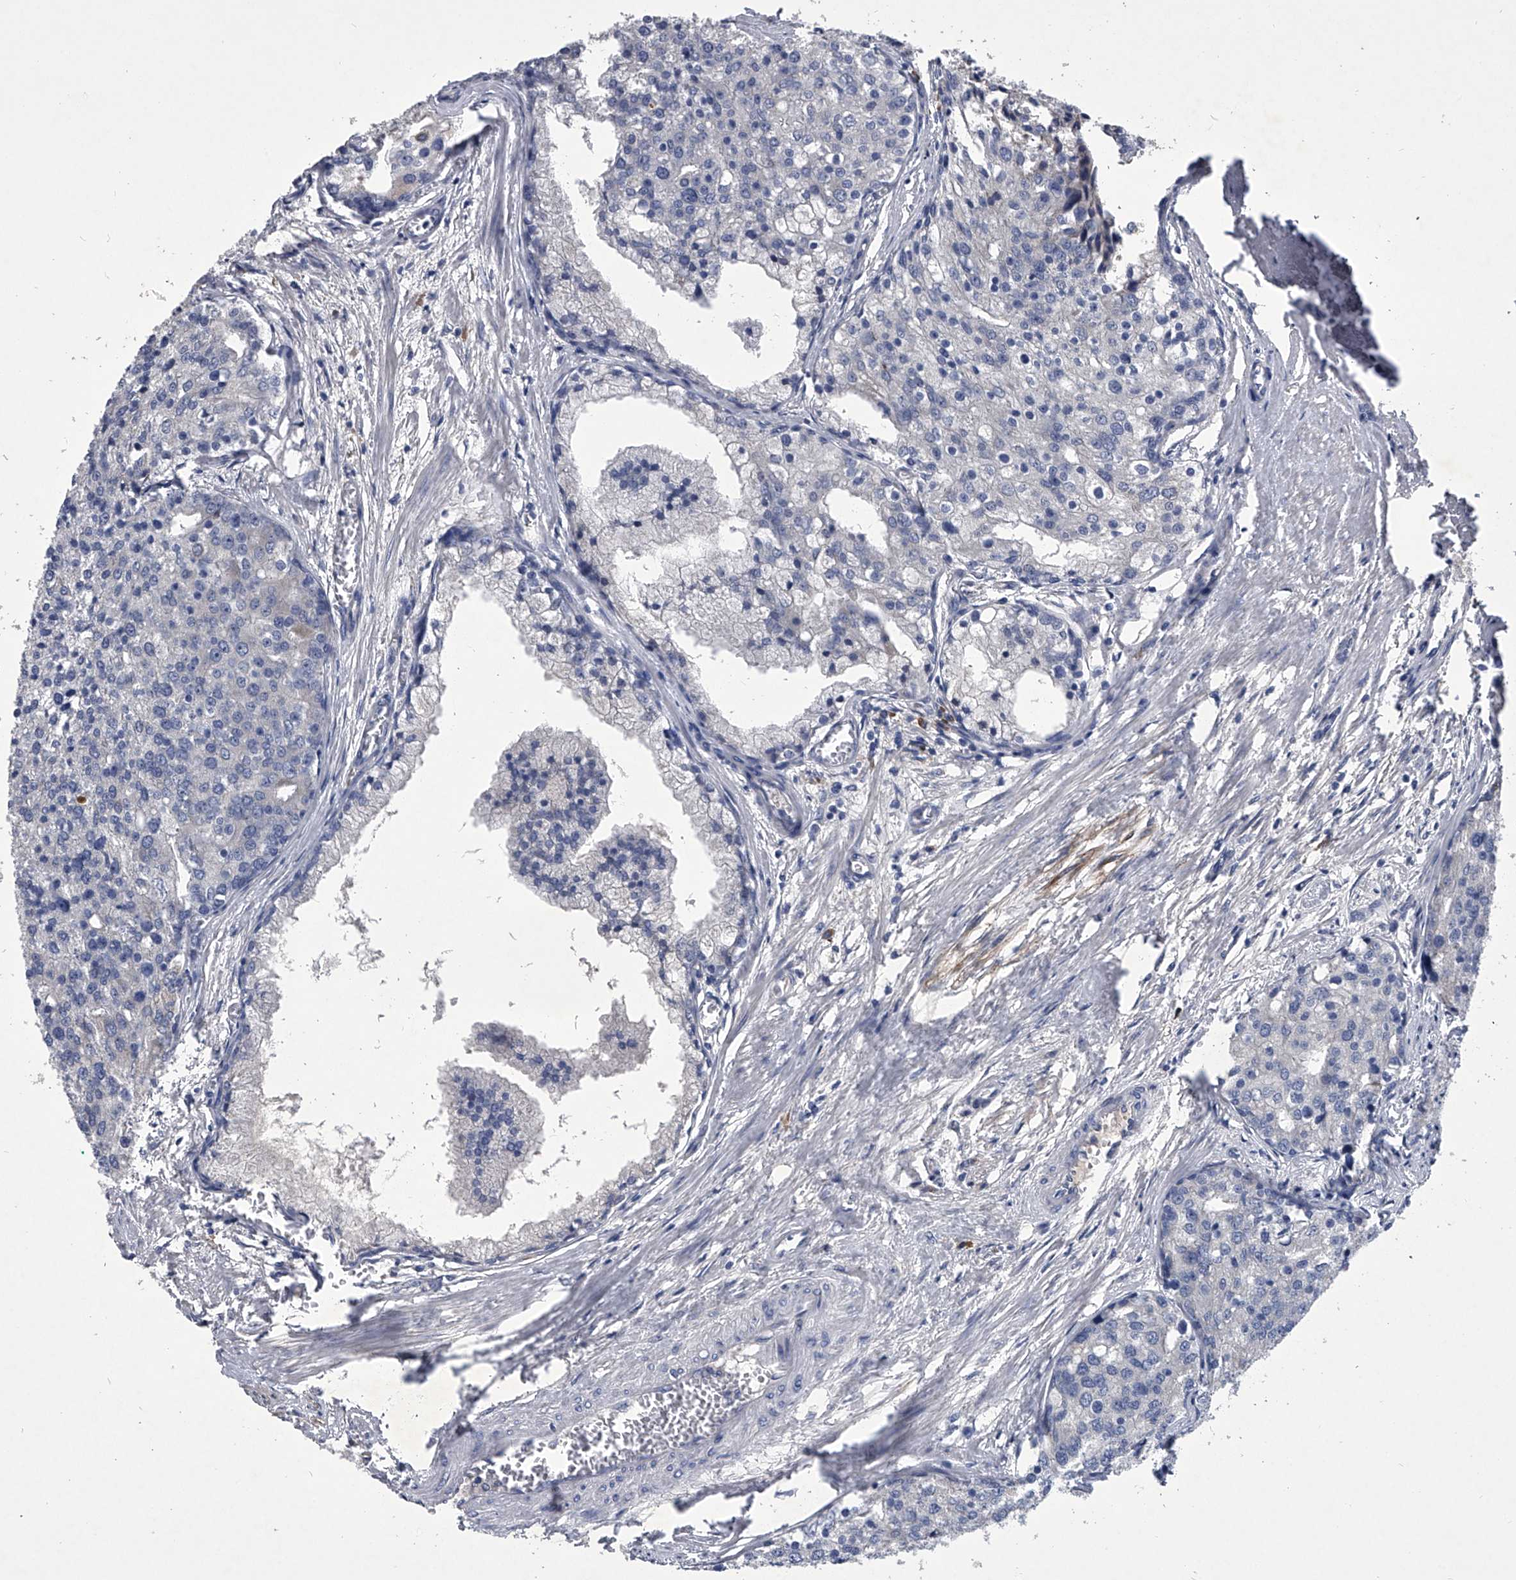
{"staining": {"intensity": "negative", "quantity": "none", "location": "none"}, "tissue": "prostate cancer", "cell_type": "Tumor cells", "image_type": "cancer", "snomed": [{"axis": "morphology", "description": "Adenocarcinoma, High grade"}, {"axis": "topography", "description": "Prostate"}], "caption": "DAB (3,3'-diaminobenzidine) immunohistochemical staining of prostate cancer reveals no significant staining in tumor cells.", "gene": "CCR4", "patient": {"sex": "male", "age": 50}}